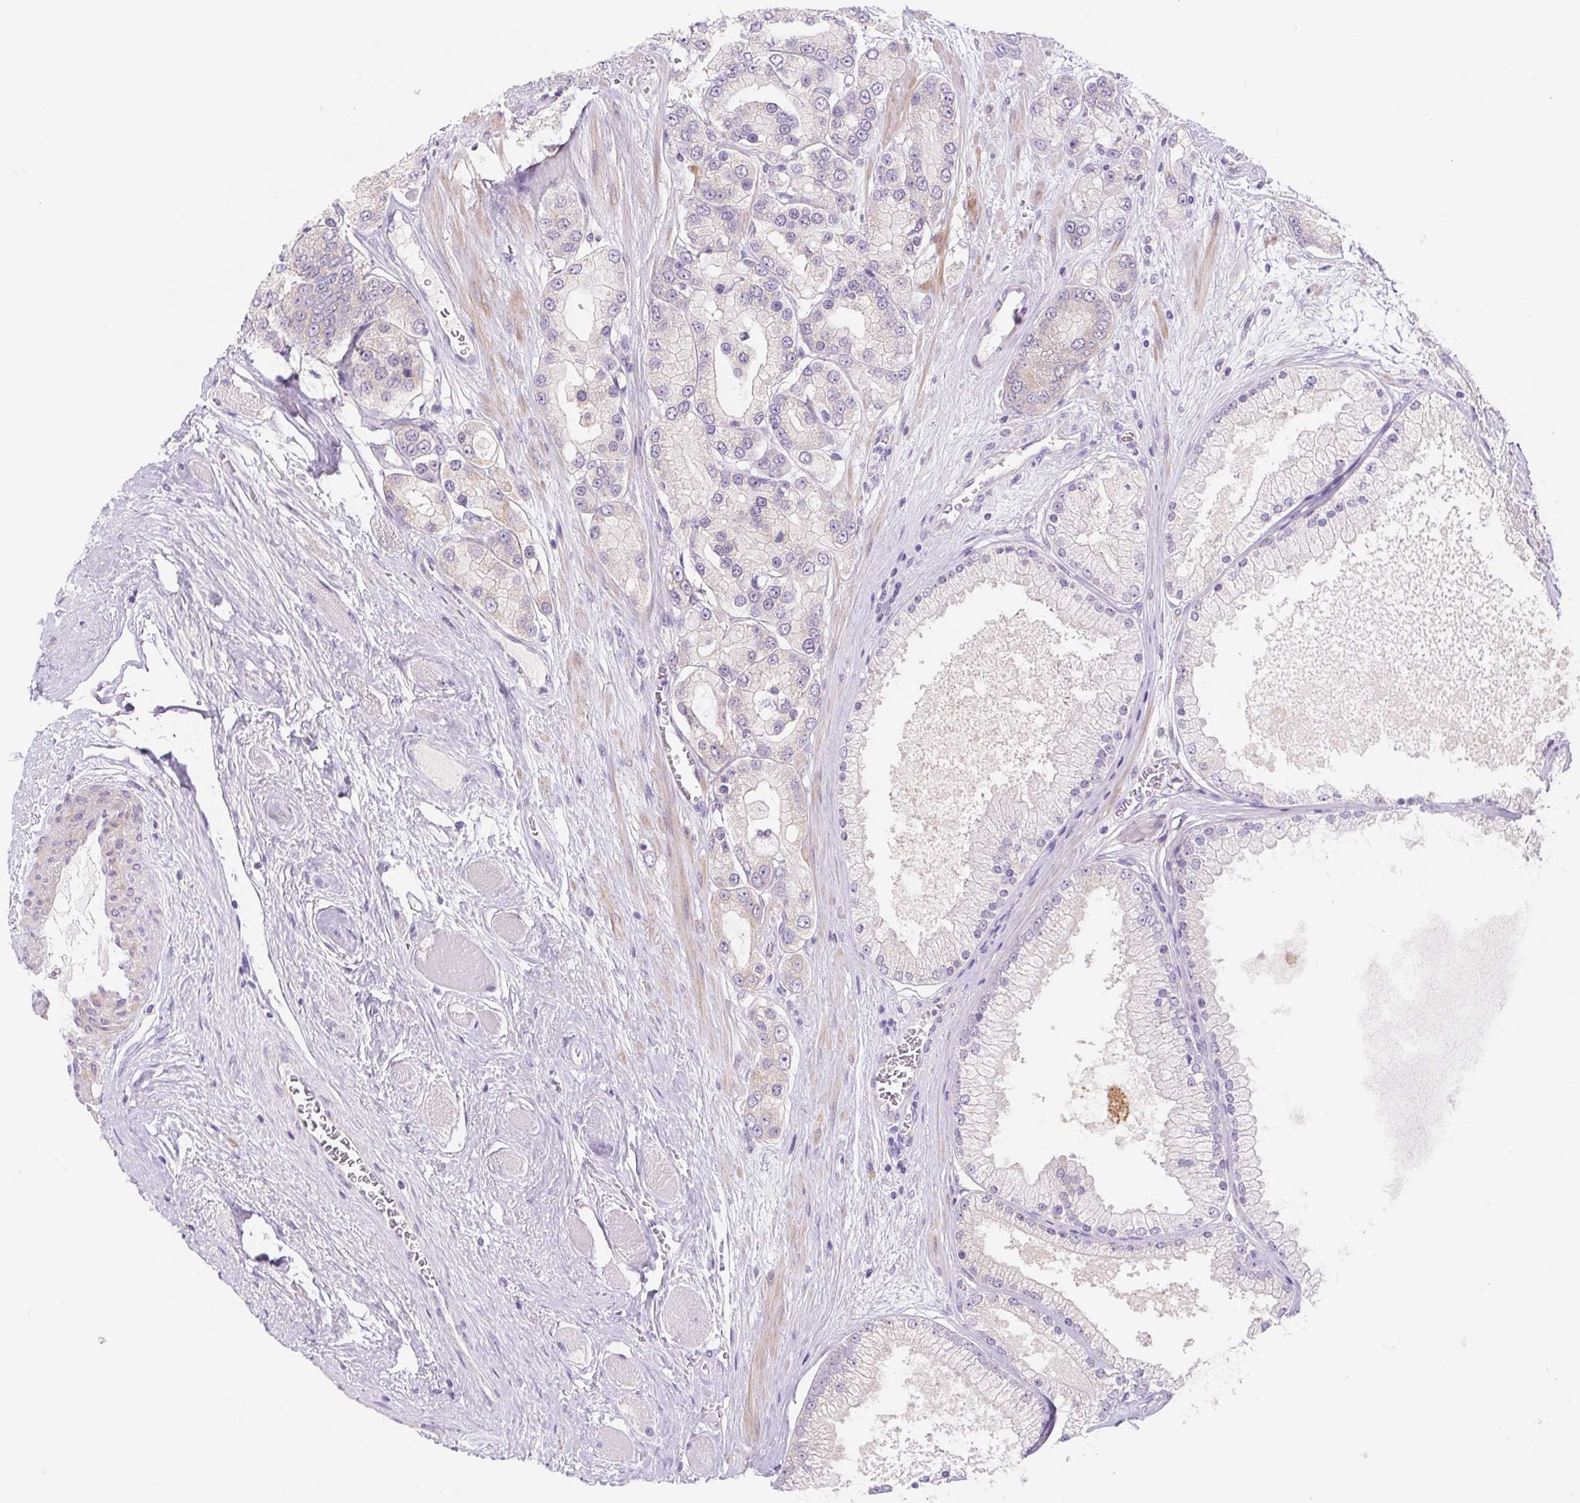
{"staining": {"intensity": "negative", "quantity": "none", "location": "none"}, "tissue": "prostate cancer", "cell_type": "Tumor cells", "image_type": "cancer", "snomed": [{"axis": "morphology", "description": "Adenocarcinoma, High grade"}, {"axis": "topography", "description": "Prostate"}], "caption": "A high-resolution photomicrograph shows IHC staining of prostate cancer (adenocarcinoma (high-grade)), which shows no significant expression in tumor cells. (DAB IHC with hematoxylin counter stain).", "gene": "DYNC2LI1", "patient": {"sex": "male", "age": 67}}